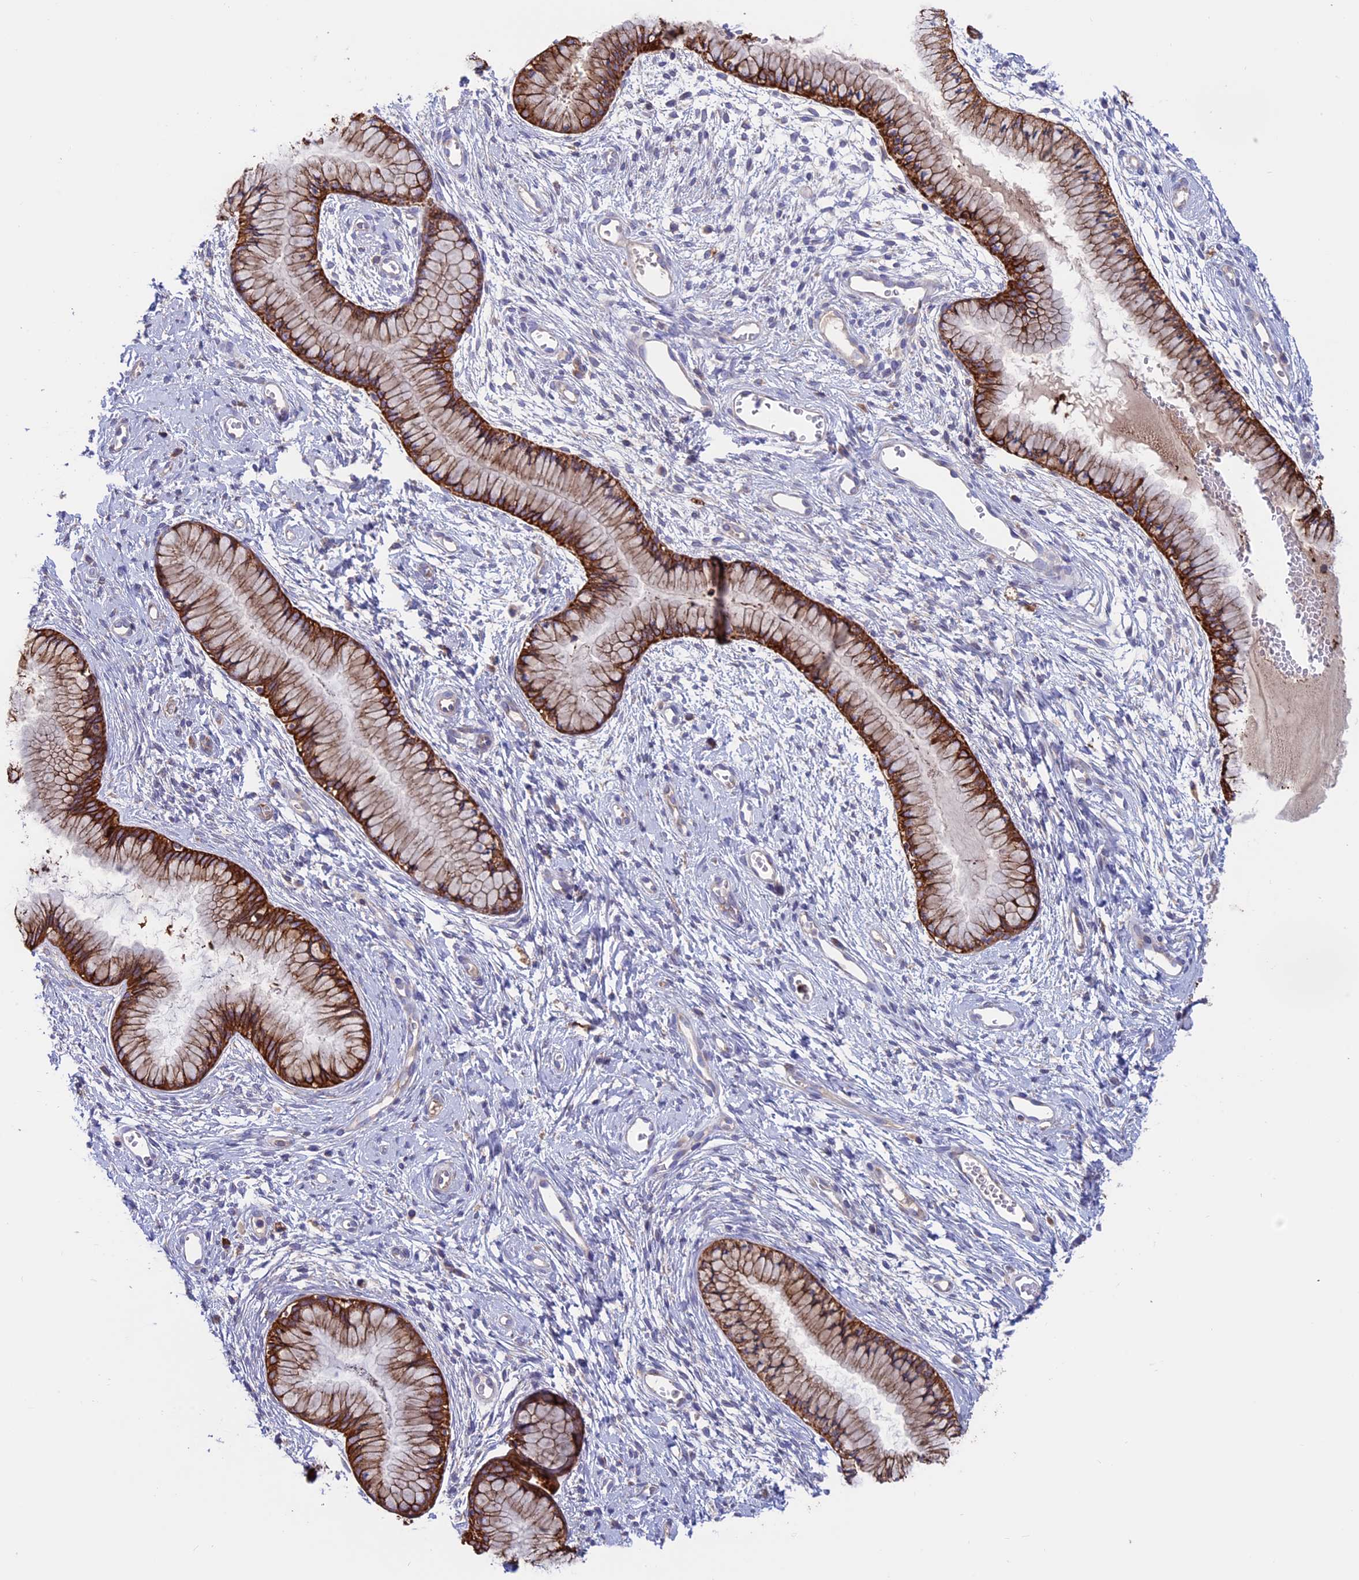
{"staining": {"intensity": "strong", "quantity": "25%-75%", "location": "cytoplasmic/membranous"}, "tissue": "cervix", "cell_type": "Glandular cells", "image_type": "normal", "snomed": [{"axis": "morphology", "description": "Normal tissue, NOS"}, {"axis": "topography", "description": "Cervix"}], "caption": "About 25%-75% of glandular cells in benign cervix reveal strong cytoplasmic/membranous protein positivity as visualized by brown immunohistochemical staining.", "gene": "PTPN9", "patient": {"sex": "female", "age": 42}}